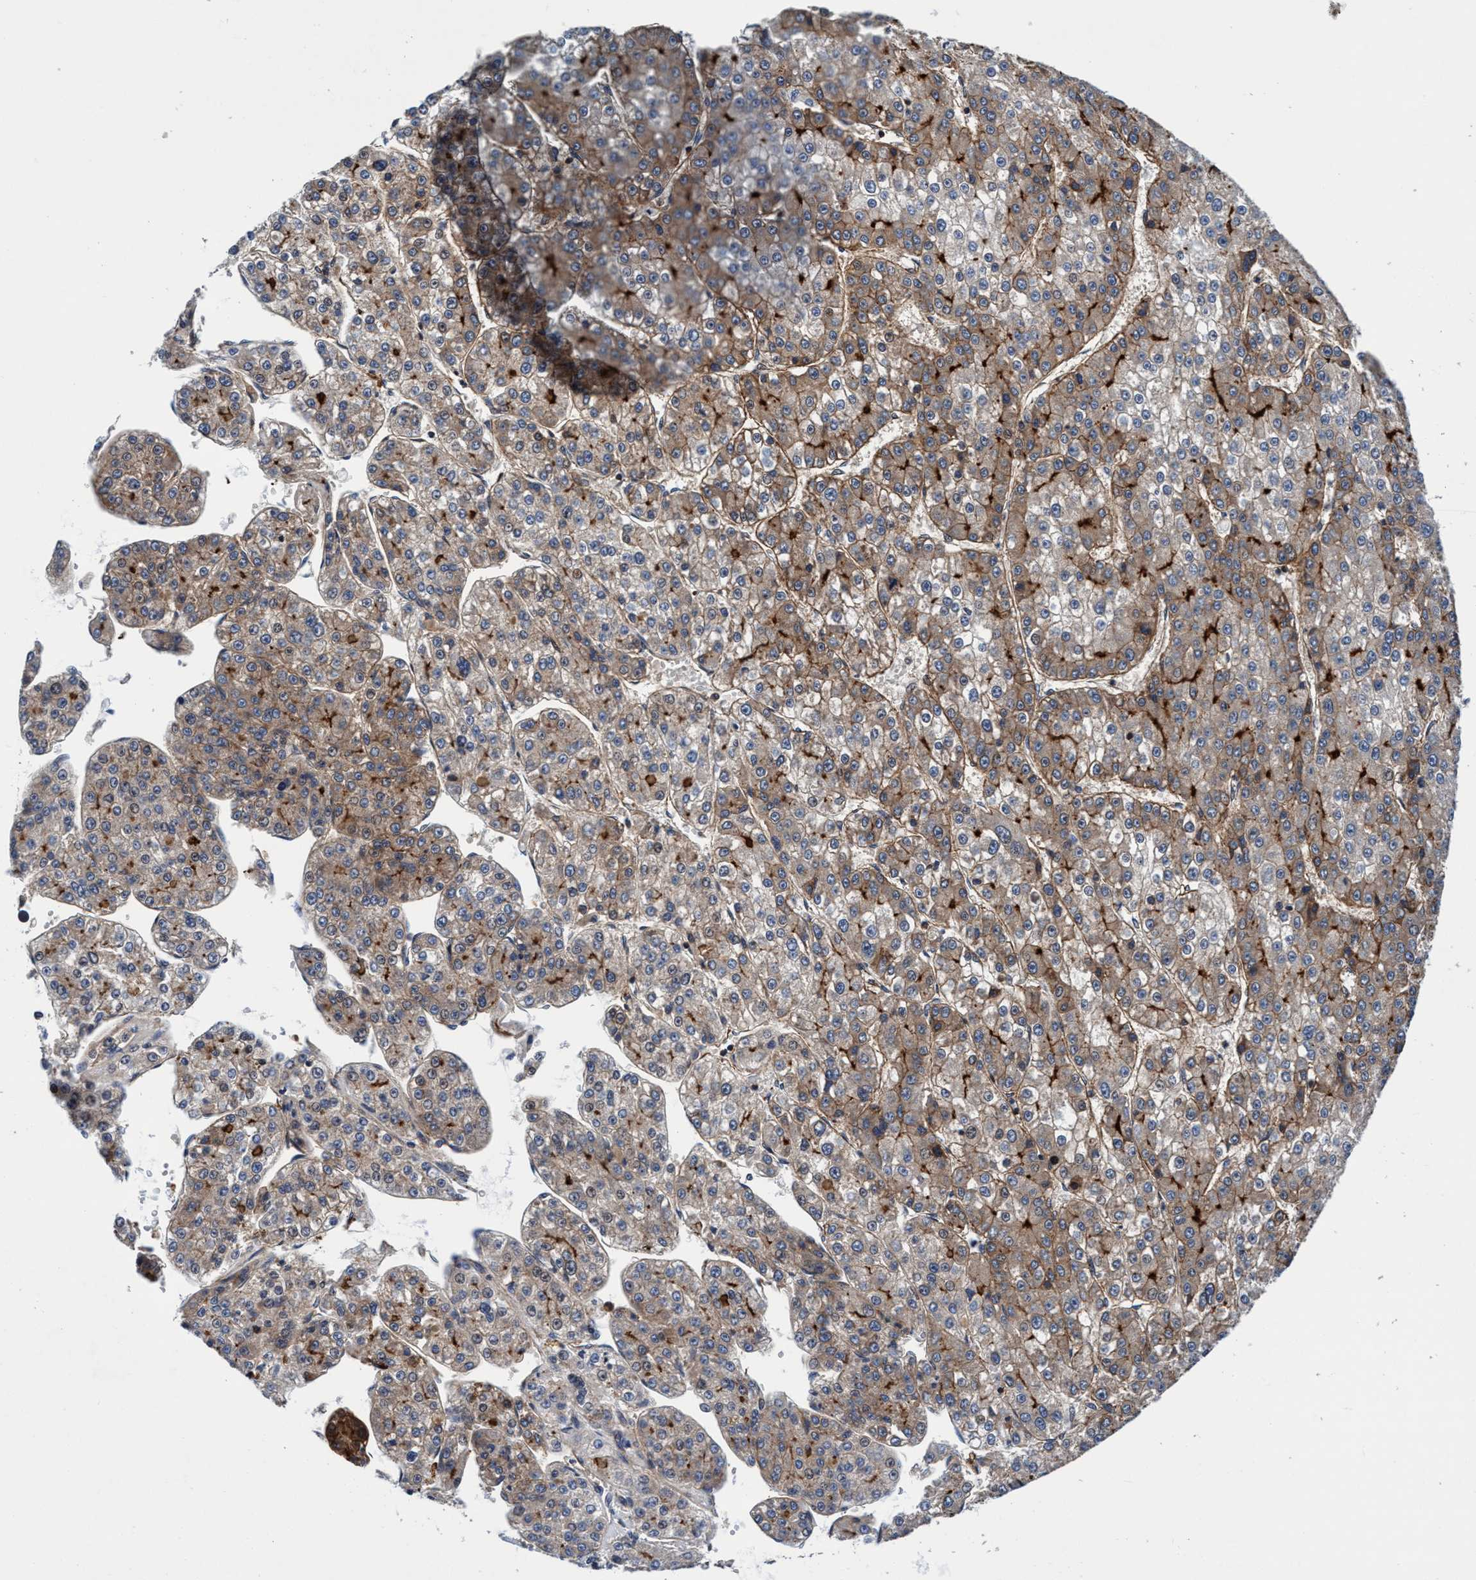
{"staining": {"intensity": "moderate", "quantity": "<25%", "location": "cytoplasmic/membranous"}, "tissue": "liver cancer", "cell_type": "Tumor cells", "image_type": "cancer", "snomed": [{"axis": "morphology", "description": "Carcinoma, Hepatocellular, NOS"}, {"axis": "topography", "description": "Liver"}], "caption": "Moderate cytoplasmic/membranous positivity for a protein is identified in approximately <25% of tumor cells of liver cancer (hepatocellular carcinoma) using IHC.", "gene": "MCM3AP", "patient": {"sex": "female", "age": 73}}